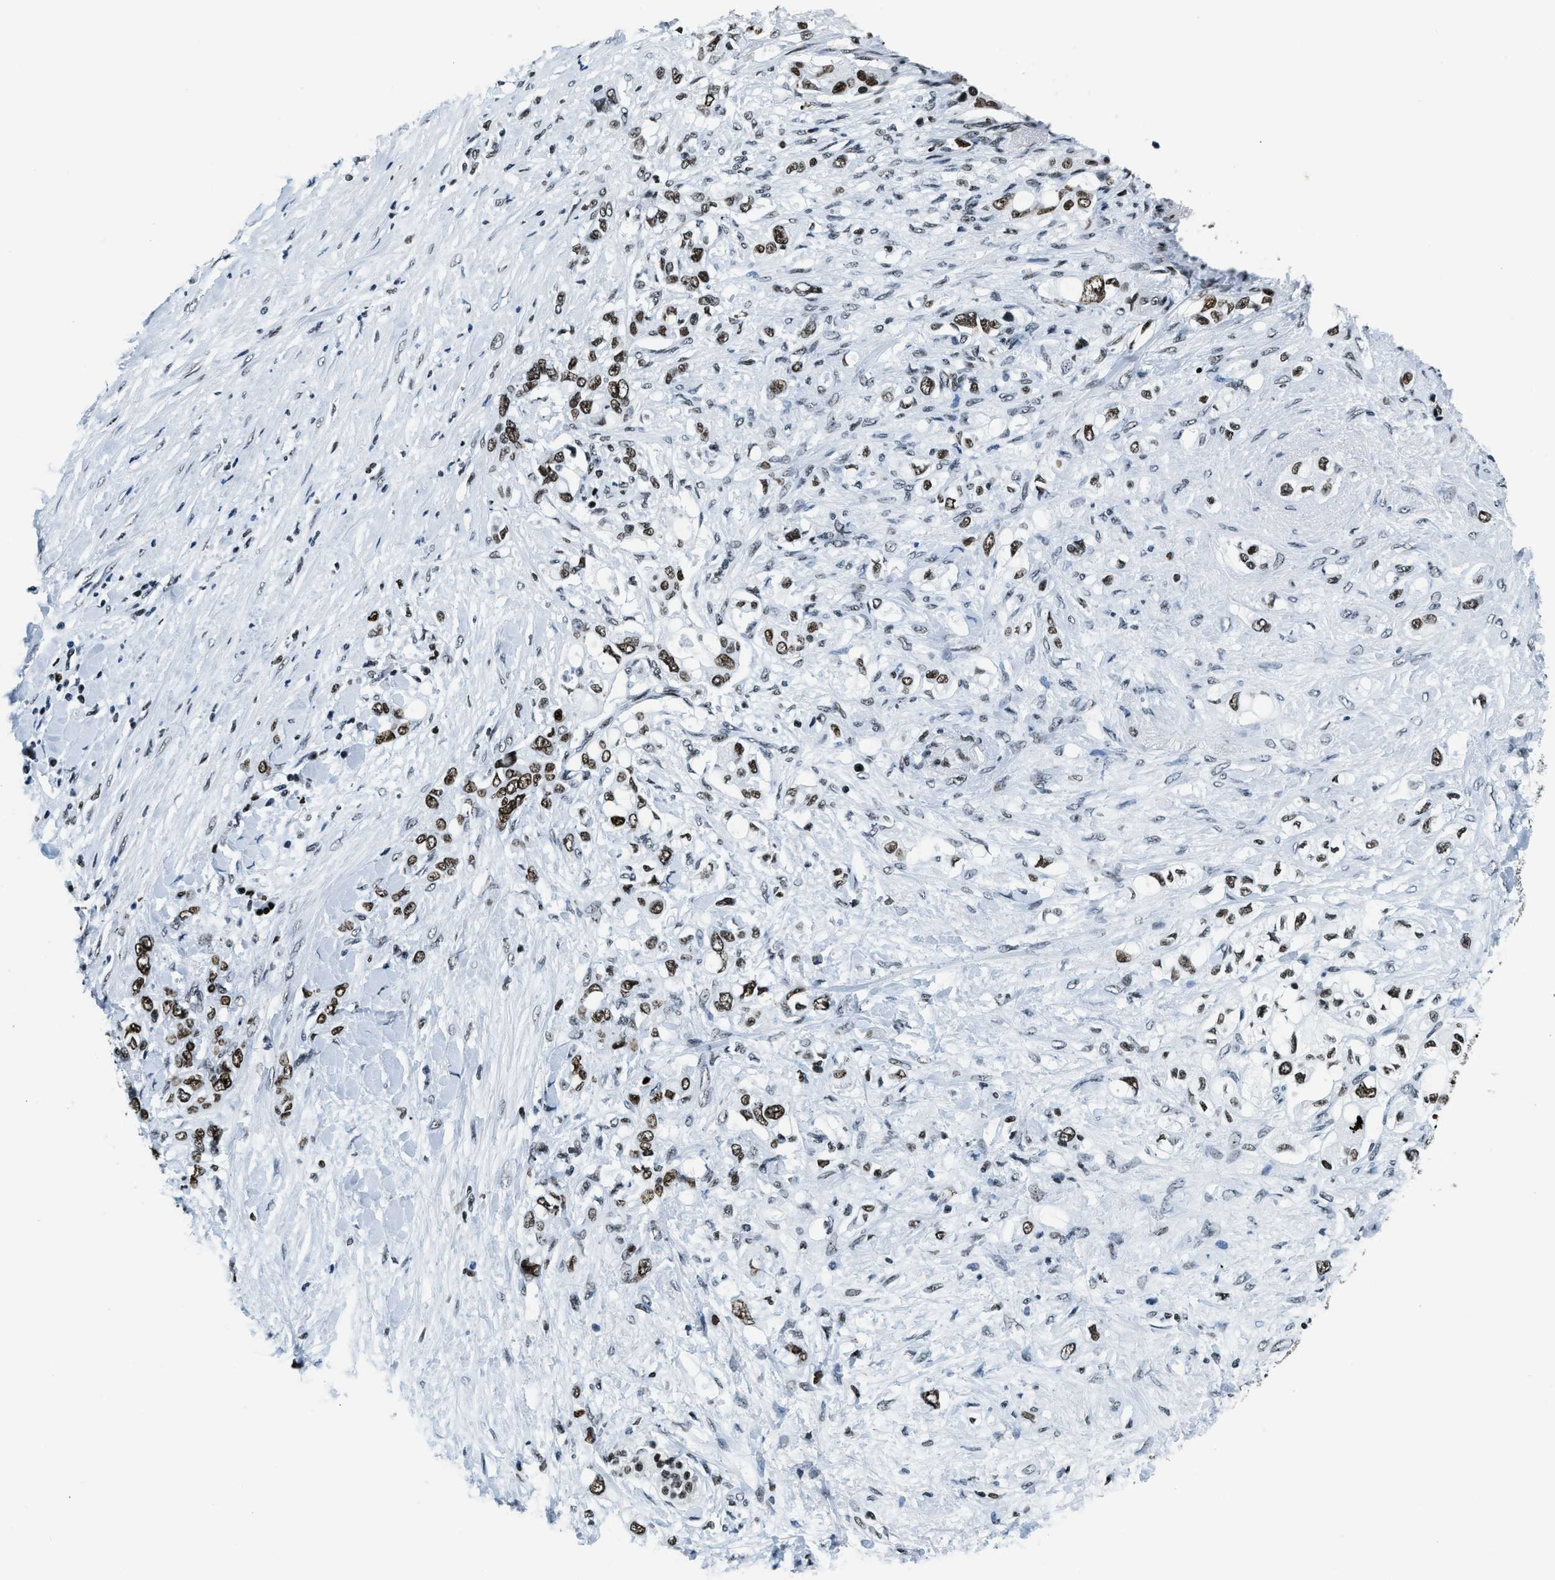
{"staining": {"intensity": "moderate", "quantity": ">75%", "location": "nuclear"}, "tissue": "pancreatic cancer", "cell_type": "Tumor cells", "image_type": "cancer", "snomed": [{"axis": "morphology", "description": "Adenocarcinoma, NOS"}, {"axis": "topography", "description": "Pancreas"}], "caption": "Tumor cells demonstrate medium levels of moderate nuclear staining in approximately >75% of cells in human pancreatic cancer (adenocarcinoma).", "gene": "TOP1", "patient": {"sex": "female", "age": 56}}